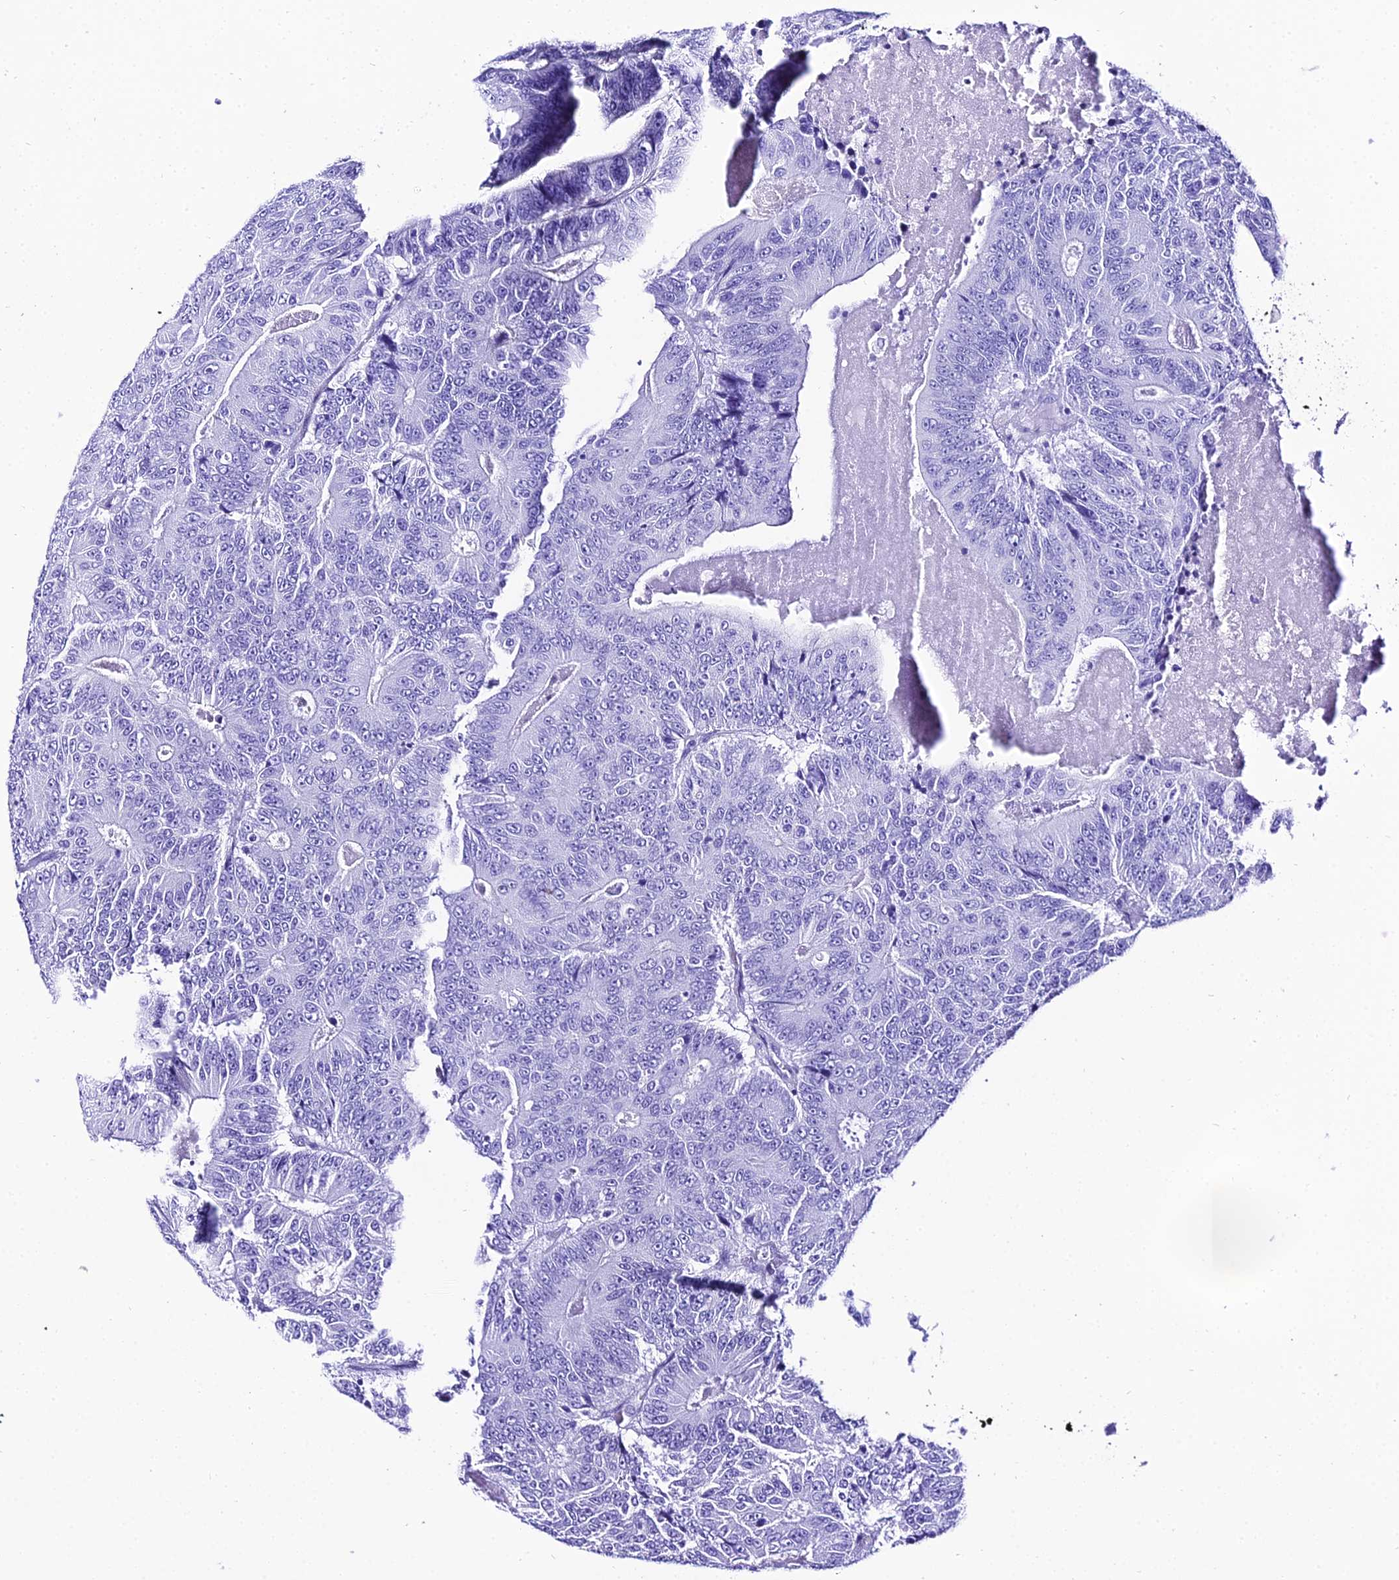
{"staining": {"intensity": "negative", "quantity": "none", "location": "none"}, "tissue": "colorectal cancer", "cell_type": "Tumor cells", "image_type": "cancer", "snomed": [{"axis": "morphology", "description": "Adenocarcinoma, NOS"}, {"axis": "topography", "description": "Colon"}], "caption": "Tumor cells are negative for protein expression in human colorectal cancer. (Stains: DAB IHC with hematoxylin counter stain, Microscopy: brightfield microscopy at high magnification).", "gene": "TRMT44", "patient": {"sex": "male", "age": 83}}